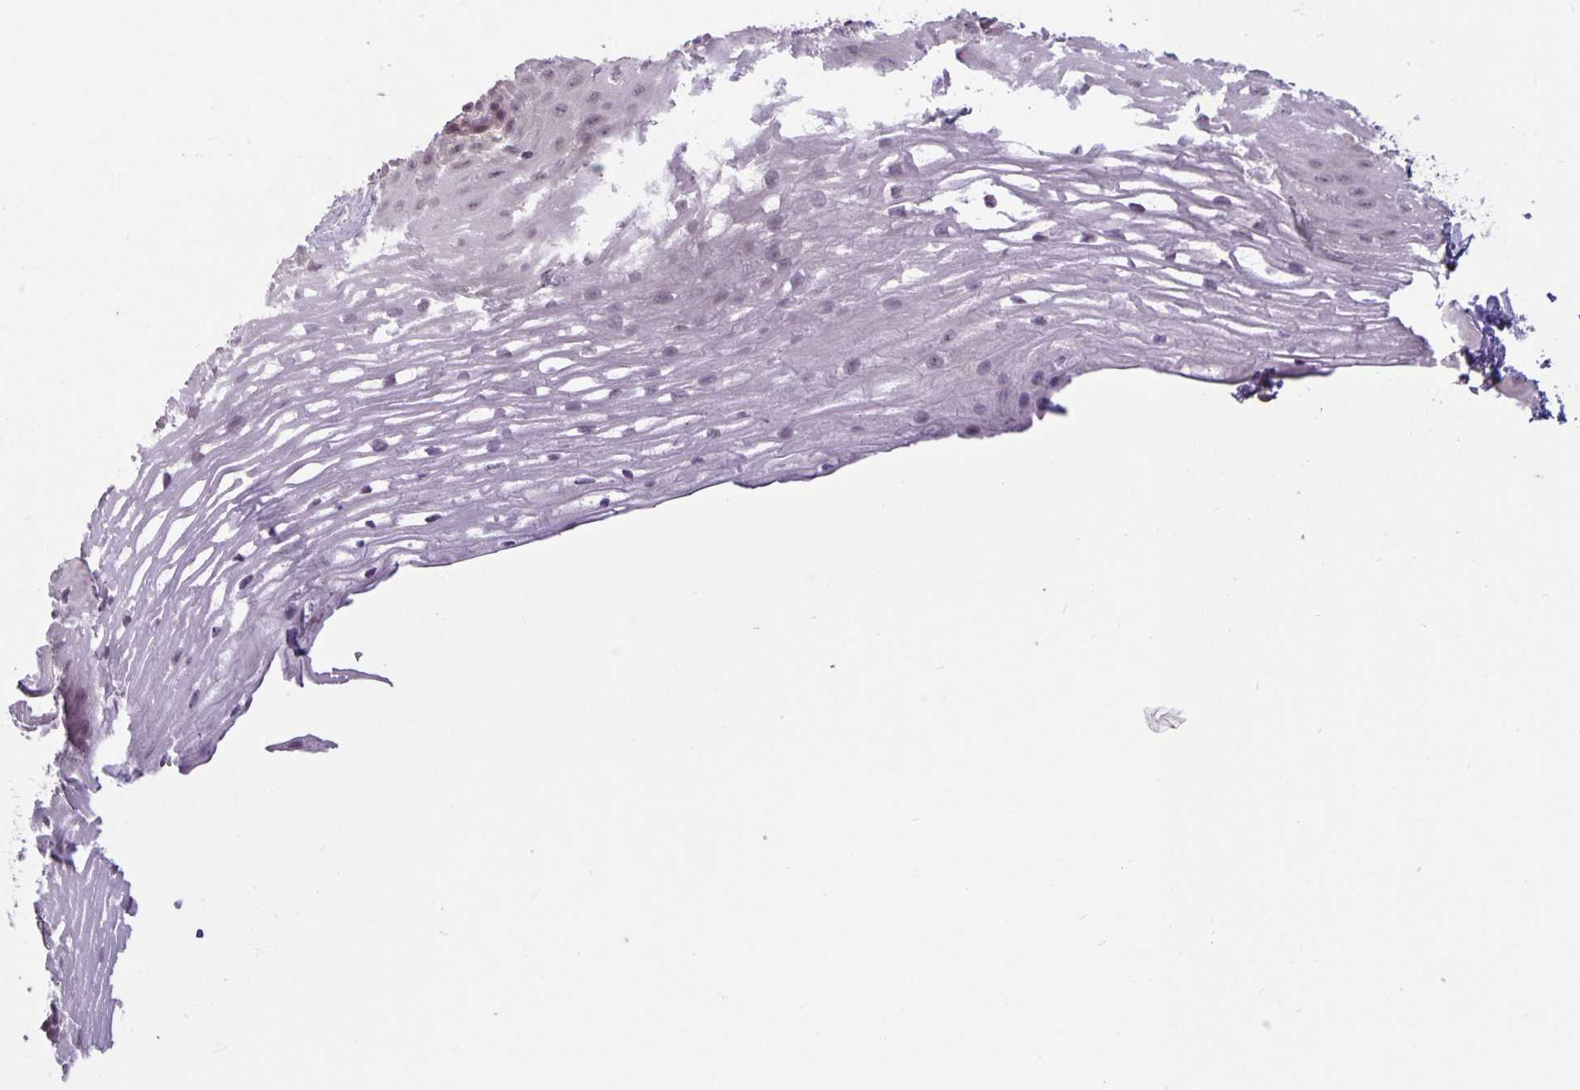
{"staining": {"intensity": "weak", "quantity": "<25%", "location": "cytoplasmic/membranous"}, "tissue": "esophagus", "cell_type": "Squamous epithelial cells", "image_type": "normal", "snomed": [{"axis": "morphology", "description": "Normal tissue, NOS"}, {"axis": "topography", "description": "Esophagus"}], "caption": "This is a photomicrograph of IHC staining of normal esophagus, which shows no positivity in squamous epithelial cells.", "gene": "ARVCF", "patient": {"sex": "male", "age": 62}}